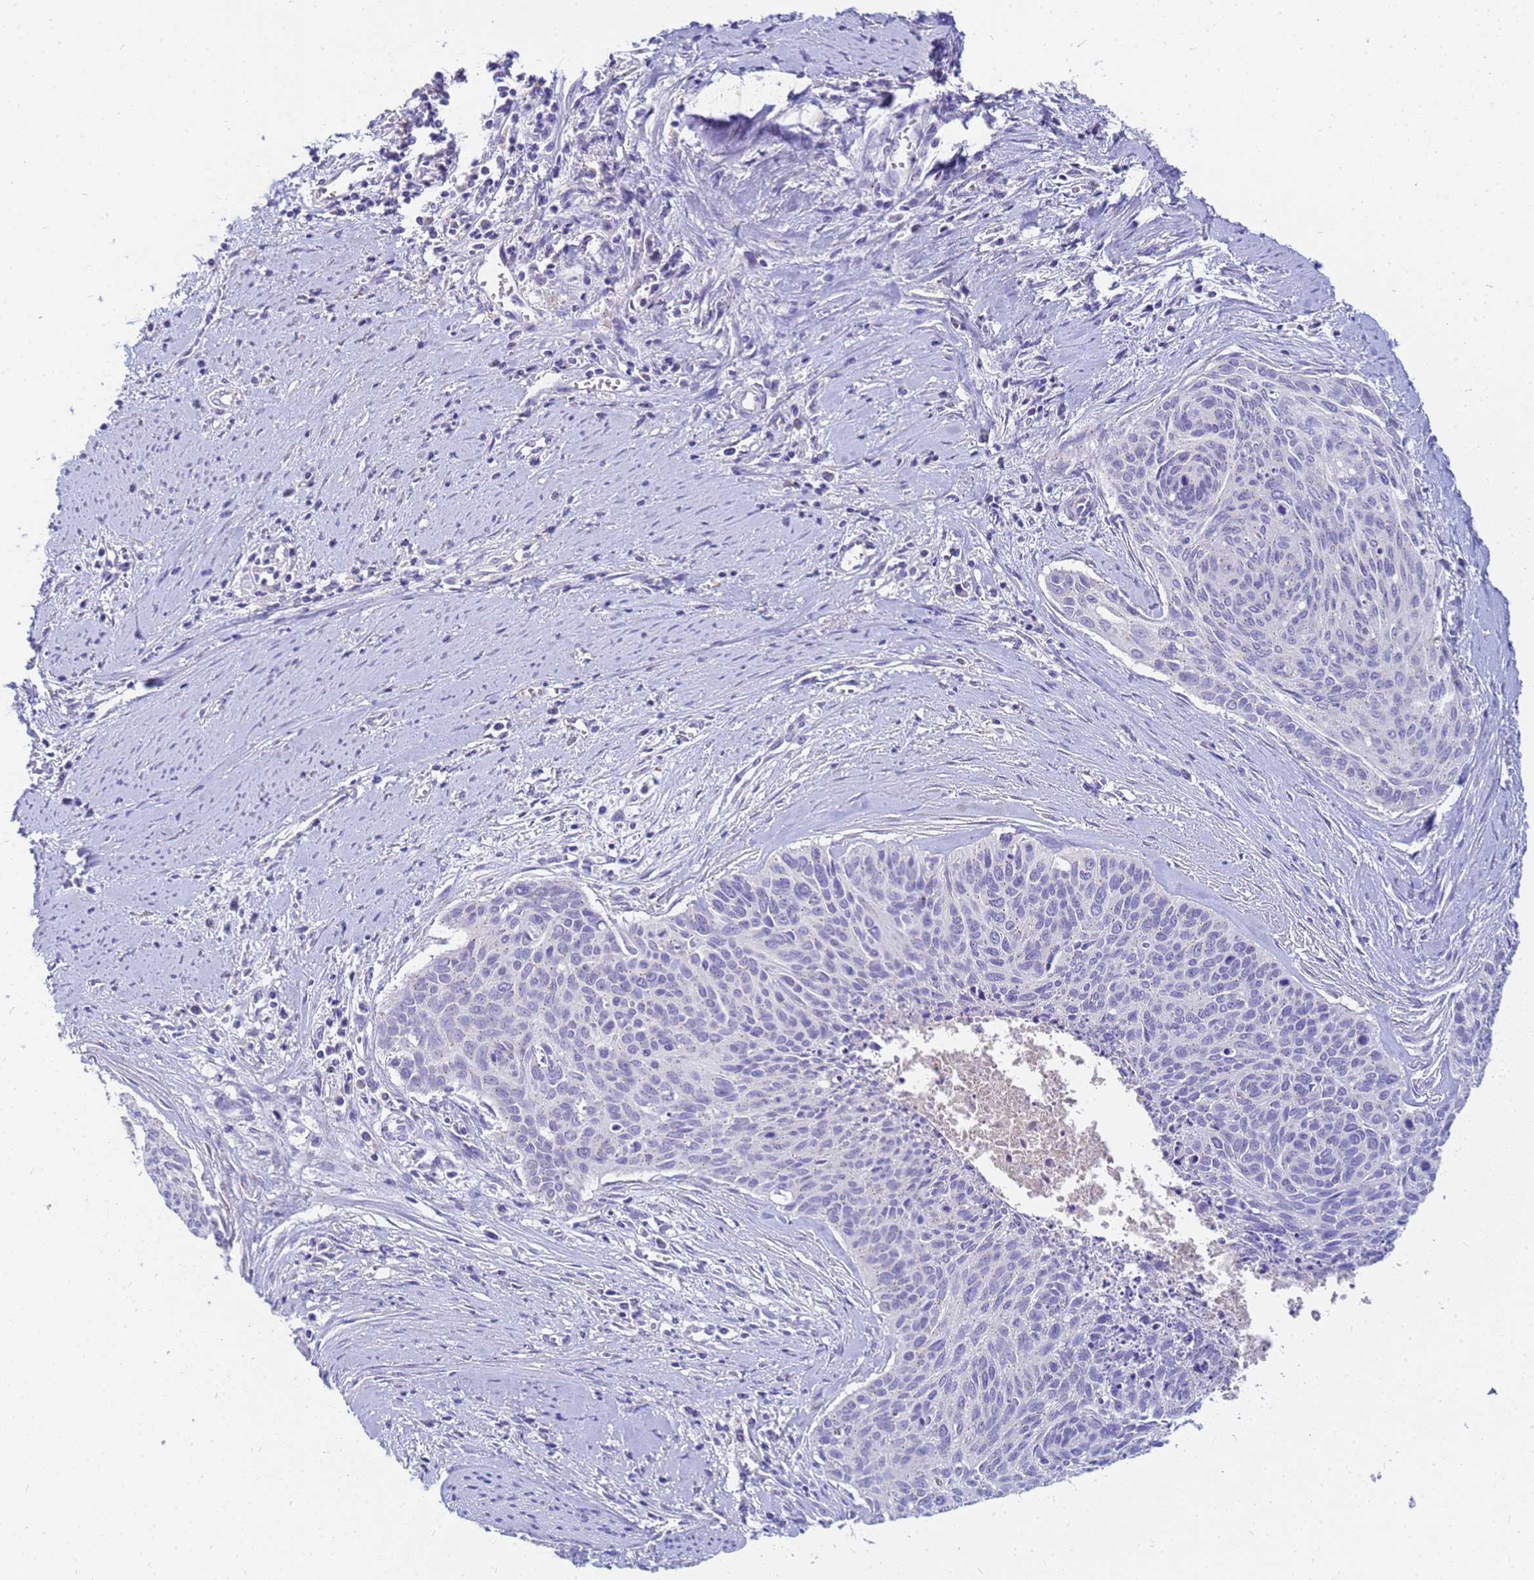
{"staining": {"intensity": "negative", "quantity": "none", "location": "none"}, "tissue": "cervical cancer", "cell_type": "Tumor cells", "image_type": "cancer", "snomed": [{"axis": "morphology", "description": "Squamous cell carcinoma, NOS"}, {"axis": "topography", "description": "Cervix"}], "caption": "Protein analysis of squamous cell carcinoma (cervical) shows no significant staining in tumor cells.", "gene": "B3GNT8", "patient": {"sex": "female", "age": 55}}